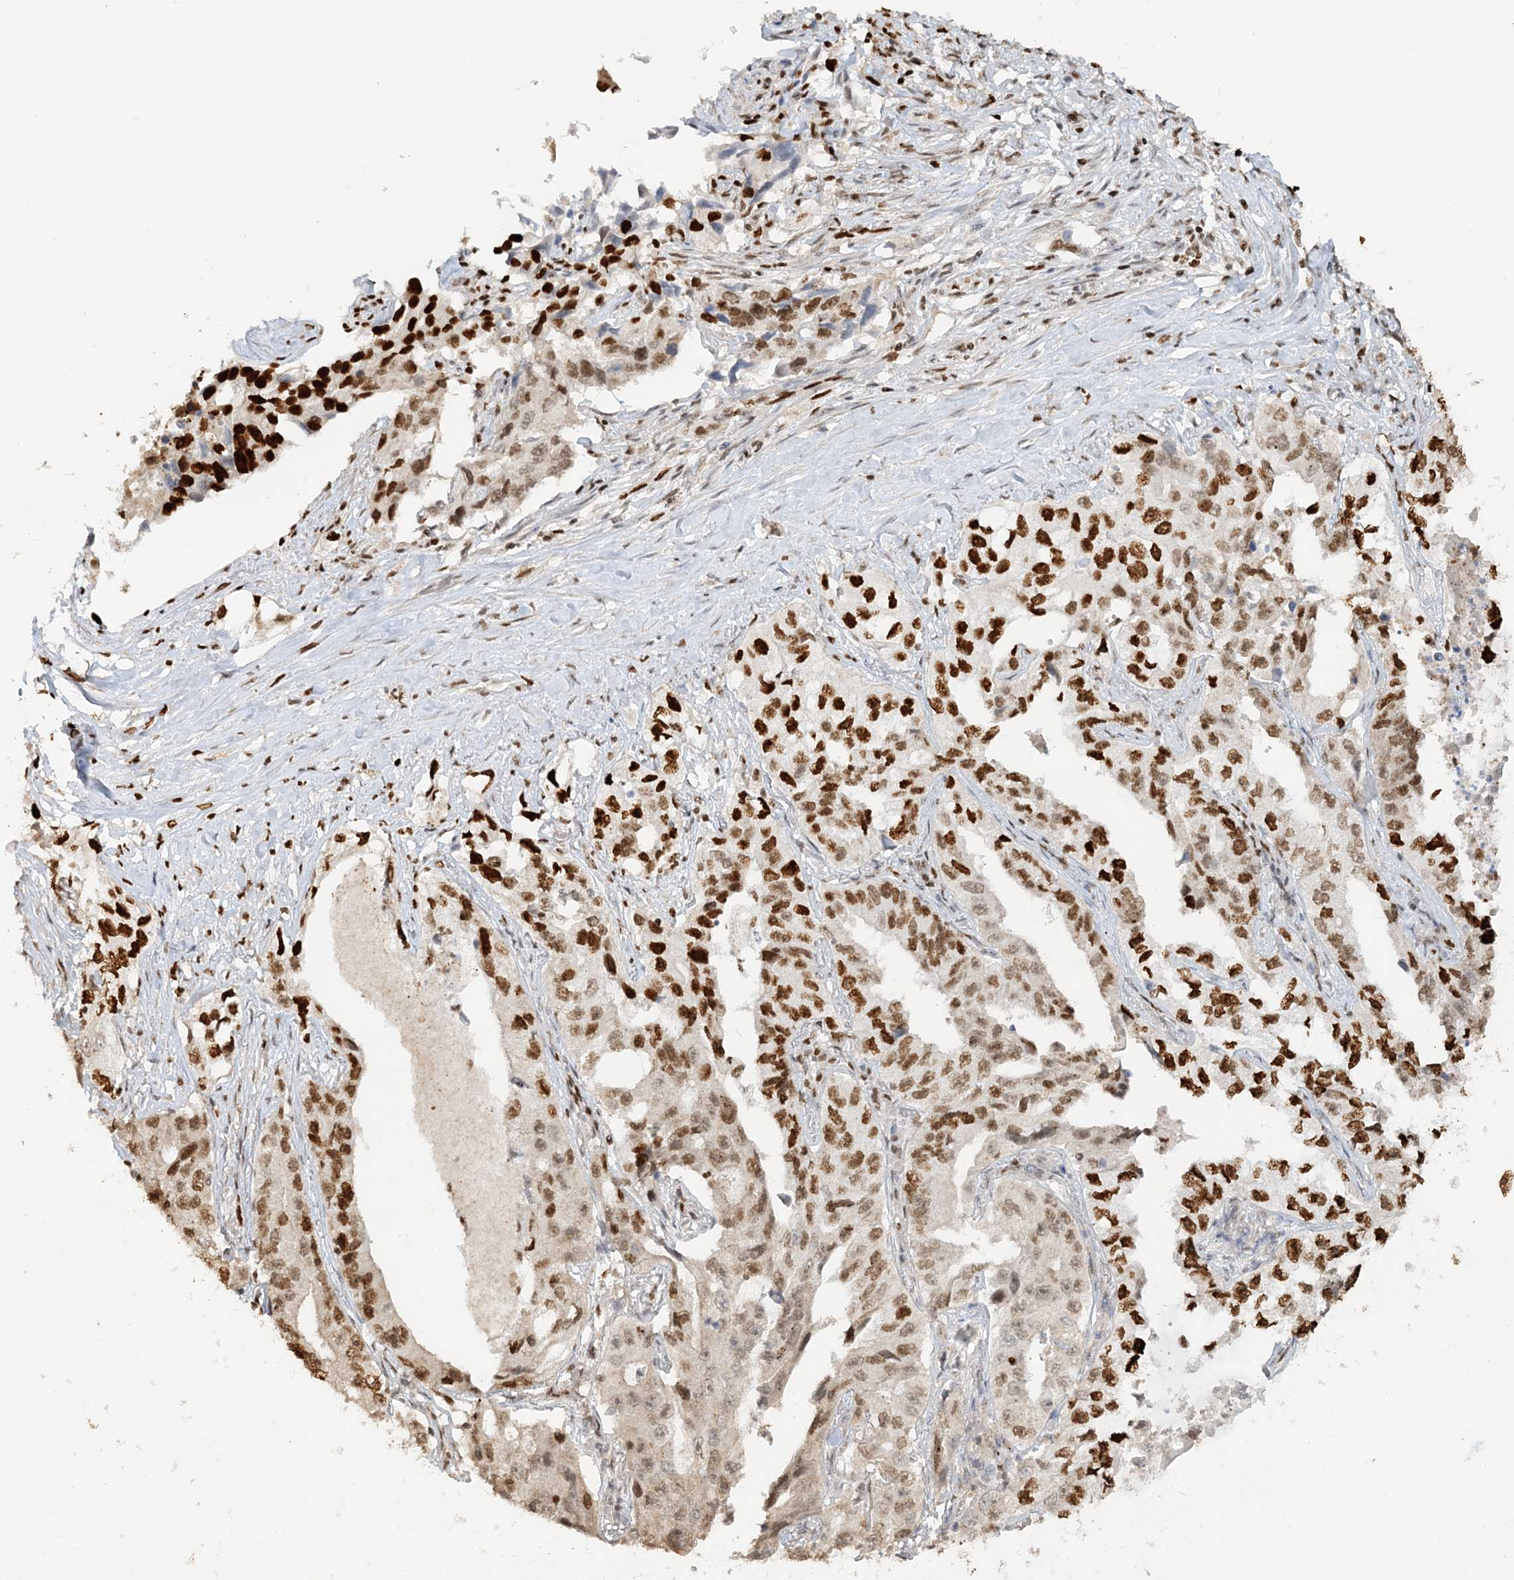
{"staining": {"intensity": "strong", "quantity": "25%-75%", "location": "nuclear"}, "tissue": "lung cancer", "cell_type": "Tumor cells", "image_type": "cancer", "snomed": [{"axis": "morphology", "description": "Adenocarcinoma, NOS"}, {"axis": "topography", "description": "Lung"}], "caption": "There is high levels of strong nuclear staining in tumor cells of lung cancer, as demonstrated by immunohistochemical staining (brown color).", "gene": "SUMO2", "patient": {"sex": "female", "age": 51}}